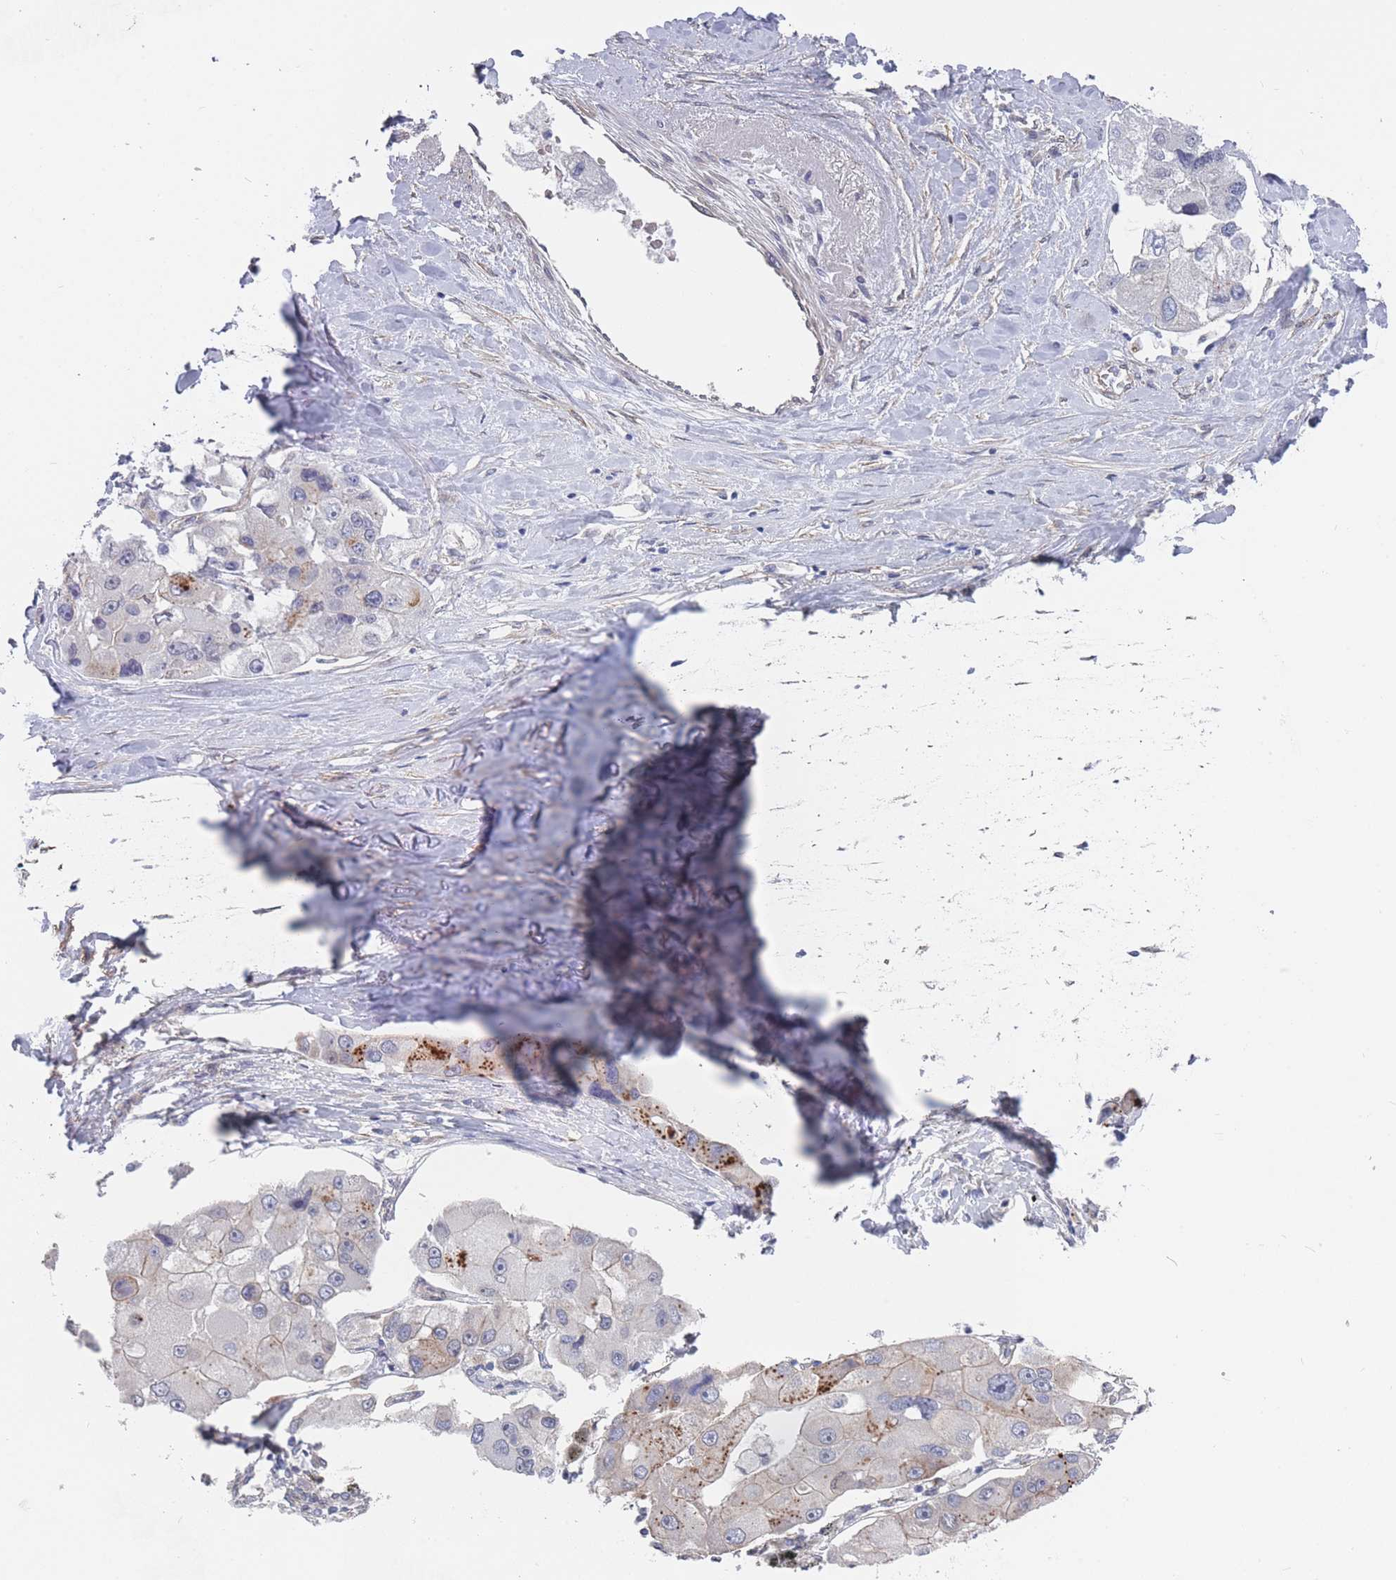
{"staining": {"intensity": "strong", "quantity": "<25%", "location": "cytoplasmic/membranous"}, "tissue": "lung cancer", "cell_type": "Tumor cells", "image_type": "cancer", "snomed": [{"axis": "morphology", "description": "Adenocarcinoma, NOS"}, {"axis": "topography", "description": "Lung"}], "caption": "Immunohistochemical staining of lung cancer exhibits medium levels of strong cytoplasmic/membranous expression in approximately <25% of tumor cells. Using DAB (brown) and hematoxylin (blue) stains, captured at high magnification using brightfield microscopy.", "gene": "SLC1A6", "patient": {"sex": "female", "age": 54}}